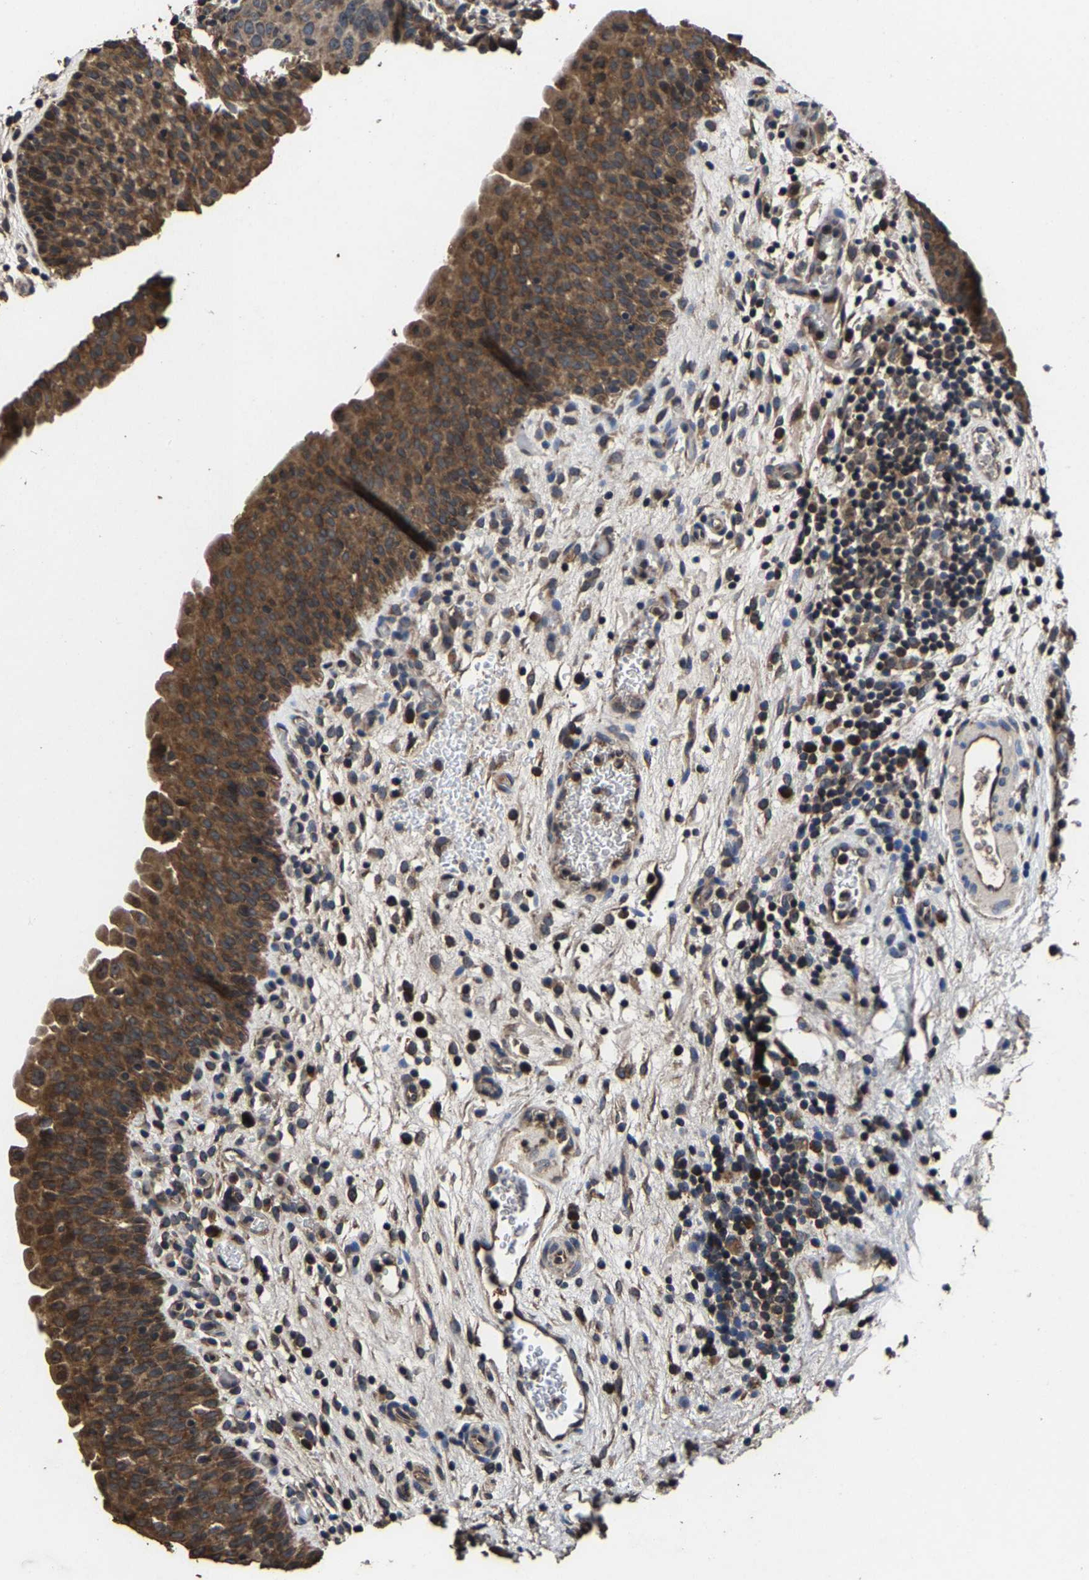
{"staining": {"intensity": "strong", "quantity": ">75%", "location": "cytoplasmic/membranous"}, "tissue": "urinary bladder", "cell_type": "Urothelial cells", "image_type": "normal", "snomed": [{"axis": "morphology", "description": "Normal tissue, NOS"}, {"axis": "topography", "description": "Urinary bladder"}], "caption": "A high amount of strong cytoplasmic/membranous staining is present in approximately >75% of urothelial cells in benign urinary bladder.", "gene": "EBAG9", "patient": {"sex": "male", "age": 37}}